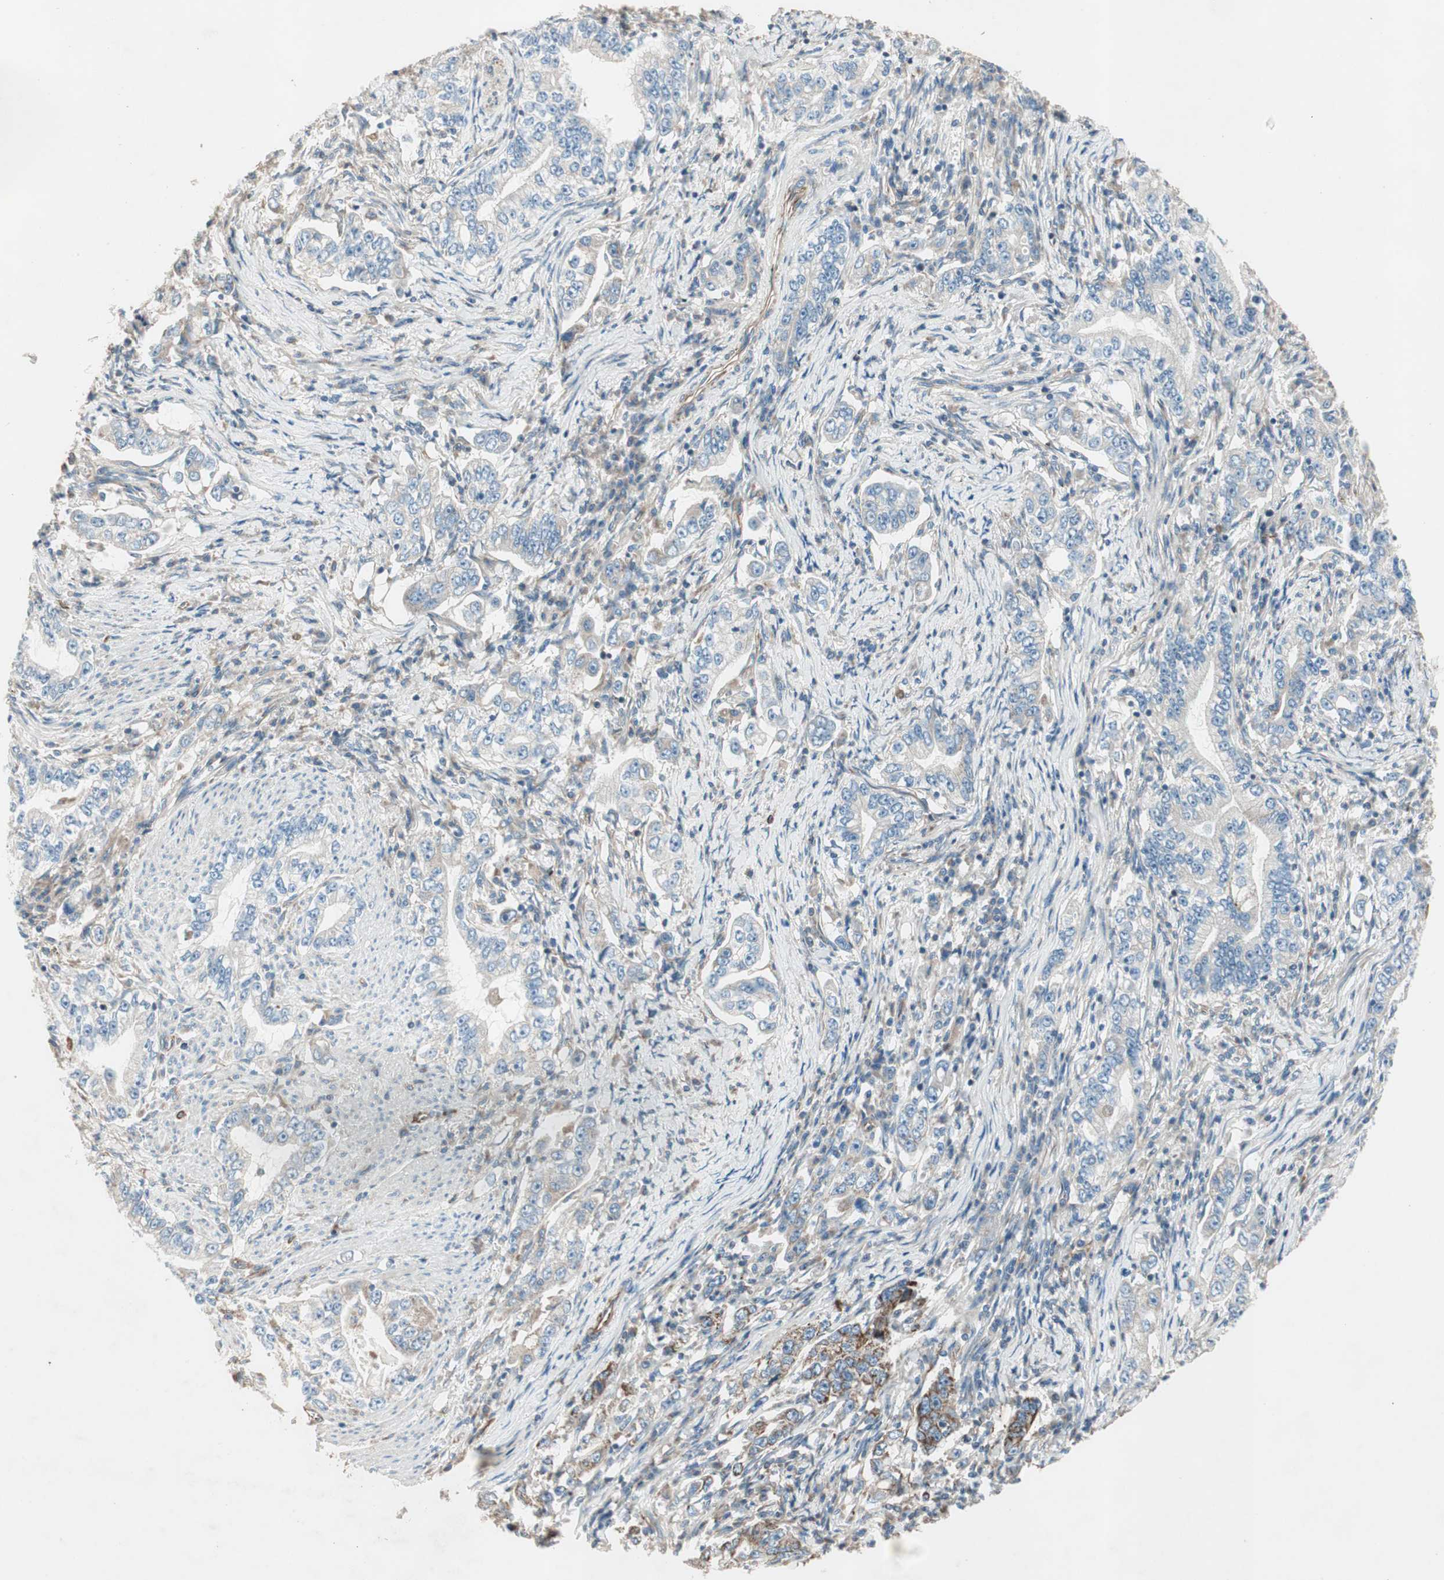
{"staining": {"intensity": "moderate", "quantity": "<25%", "location": "cytoplasmic/membranous"}, "tissue": "stomach cancer", "cell_type": "Tumor cells", "image_type": "cancer", "snomed": [{"axis": "morphology", "description": "Adenocarcinoma, NOS"}, {"axis": "topography", "description": "Stomach, lower"}], "caption": "Immunohistochemical staining of adenocarcinoma (stomach) exhibits low levels of moderate cytoplasmic/membranous protein staining in about <25% of tumor cells.", "gene": "SRCIN1", "patient": {"sex": "female", "age": 72}}